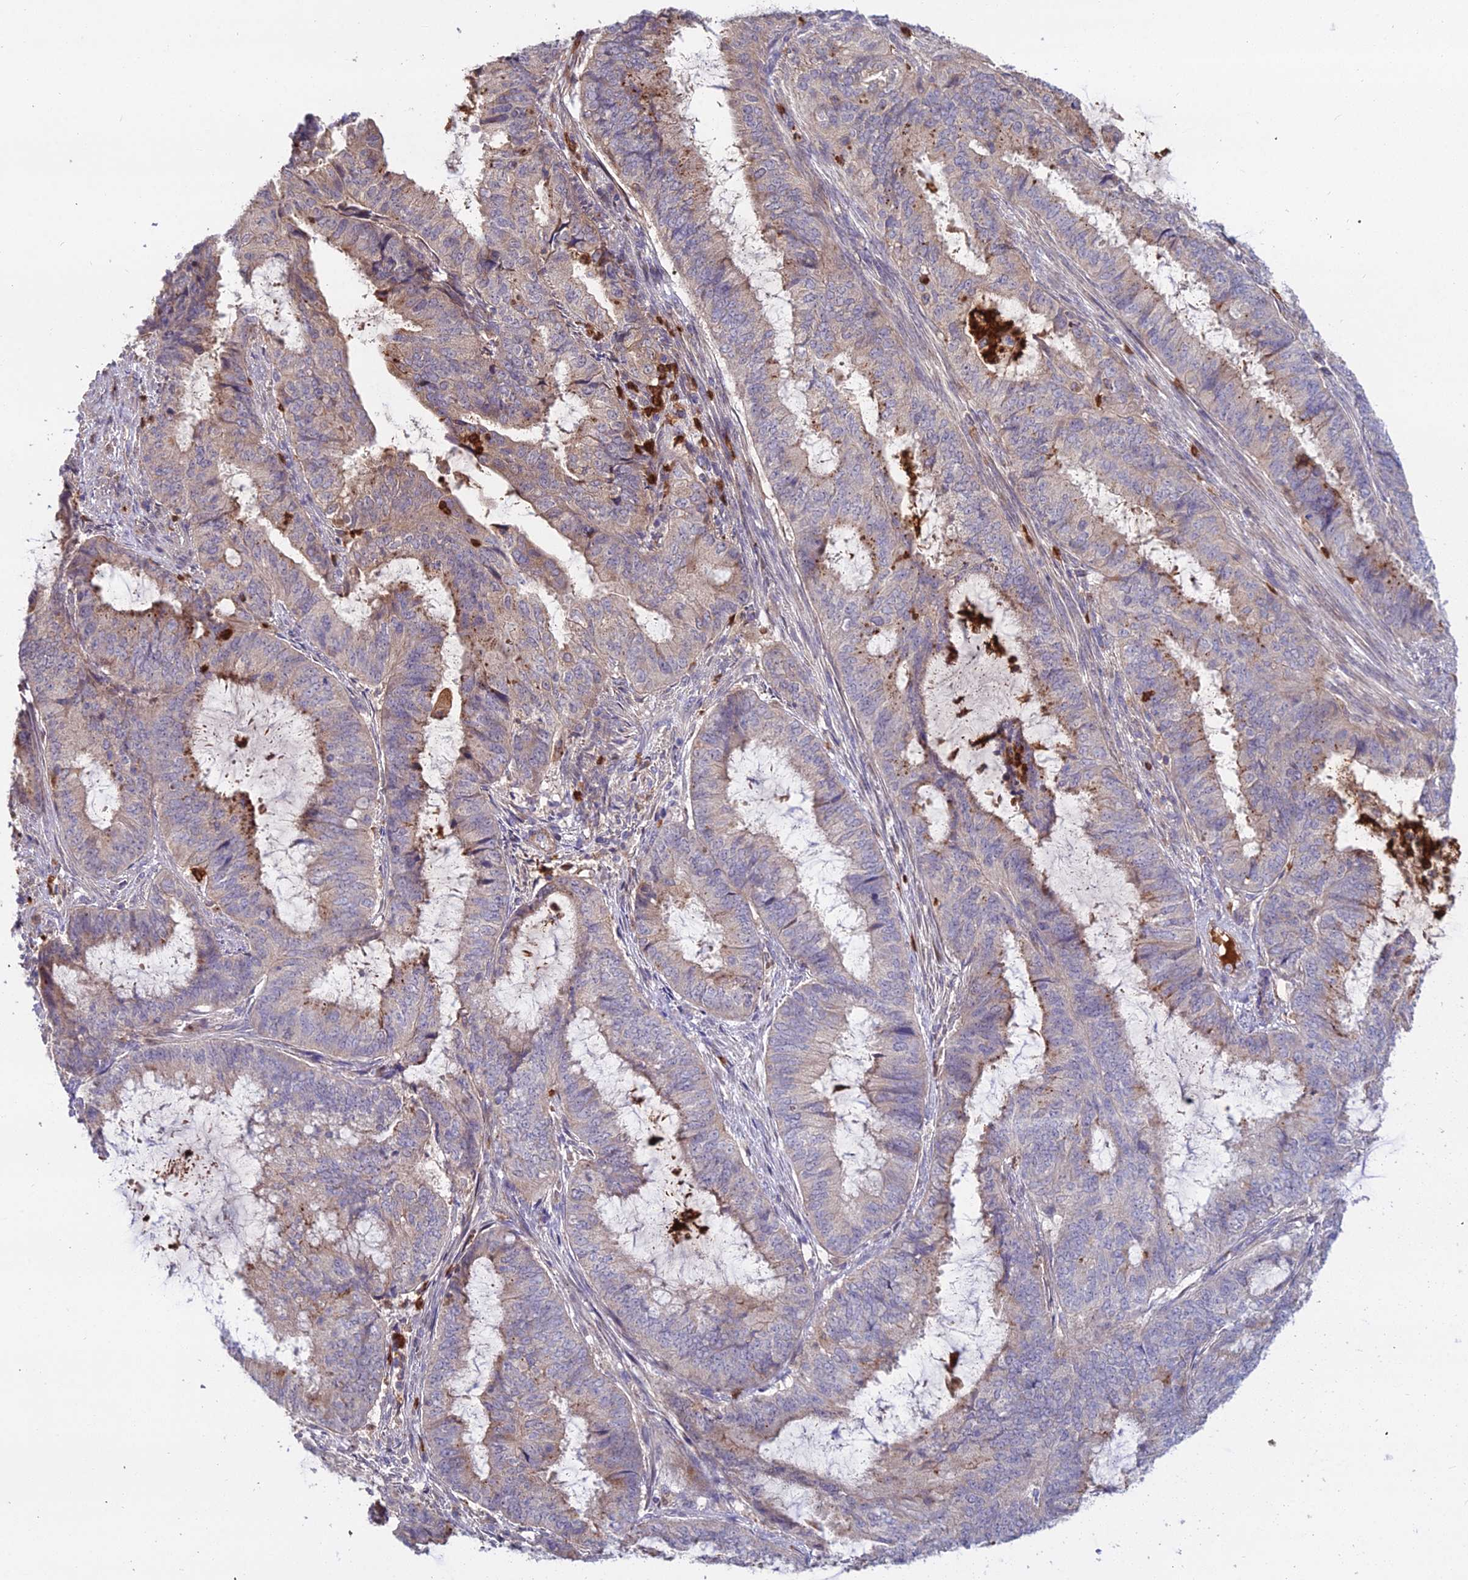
{"staining": {"intensity": "weak", "quantity": "25%-75%", "location": "cytoplasmic/membranous"}, "tissue": "endometrial cancer", "cell_type": "Tumor cells", "image_type": "cancer", "snomed": [{"axis": "morphology", "description": "Adenocarcinoma, NOS"}, {"axis": "topography", "description": "Endometrium"}], "caption": "This photomicrograph reveals IHC staining of human endometrial cancer (adenocarcinoma), with low weak cytoplasmic/membranous staining in about 25%-75% of tumor cells.", "gene": "EID2", "patient": {"sex": "female", "age": 51}}